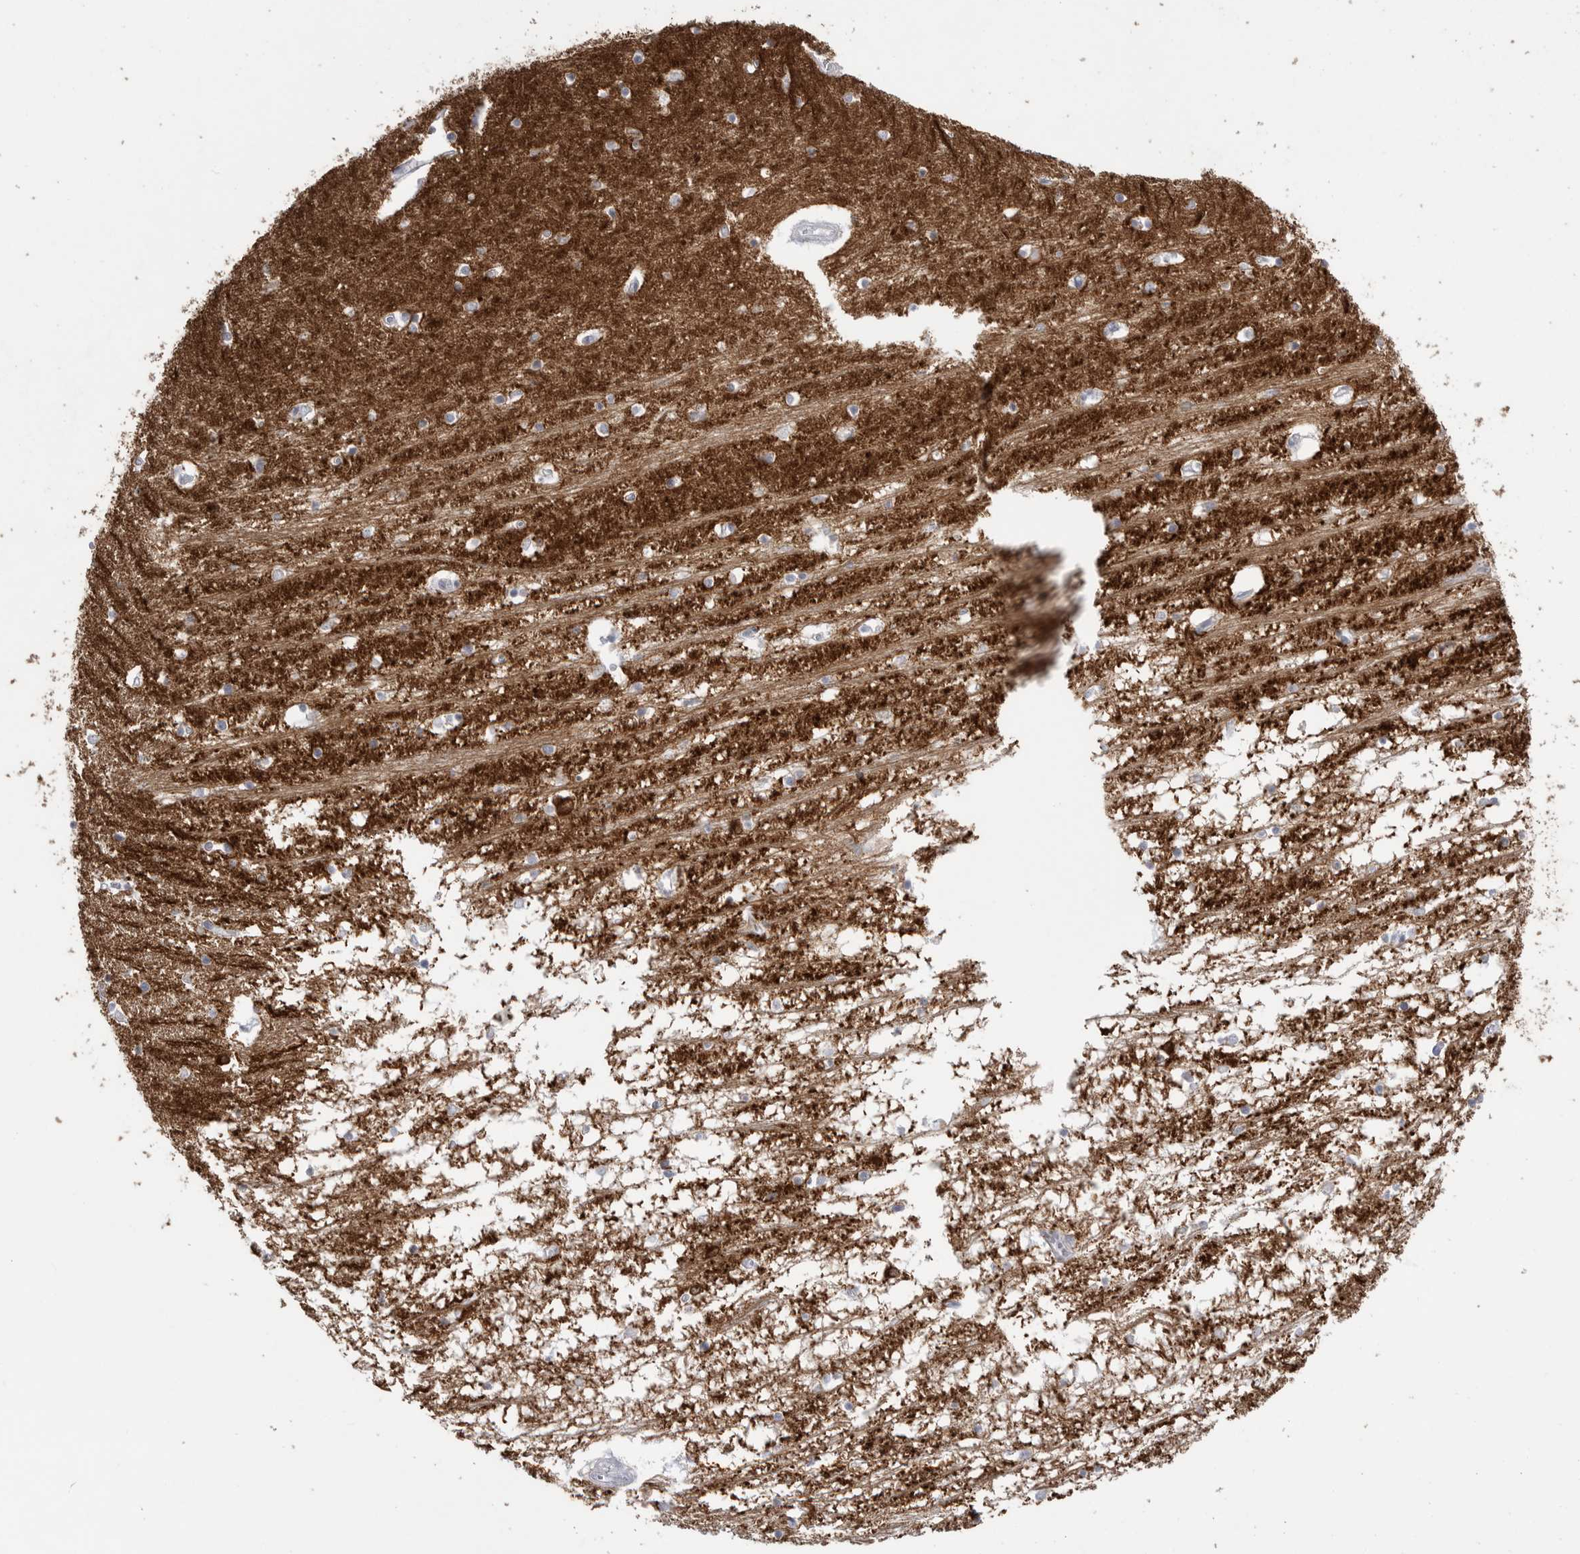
{"staining": {"intensity": "negative", "quantity": "none", "location": "none"}, "tissue": "hippocampus", "cell_type": "Glial cells", "image_type": "normal", "snomed": [{"axis": "morphology", "description": "Normal tissue, NOS"}, {"axis": "topography", "description": "Hippocampus"}], "caption": "Glial cells show no significant staining in unremarkable hippocampus. (Brightfield microscopy of DAB immunohistochemistry at high magnification).", "gene": "CAMK2B", "patient": {"sex": "male", "age": 70}}